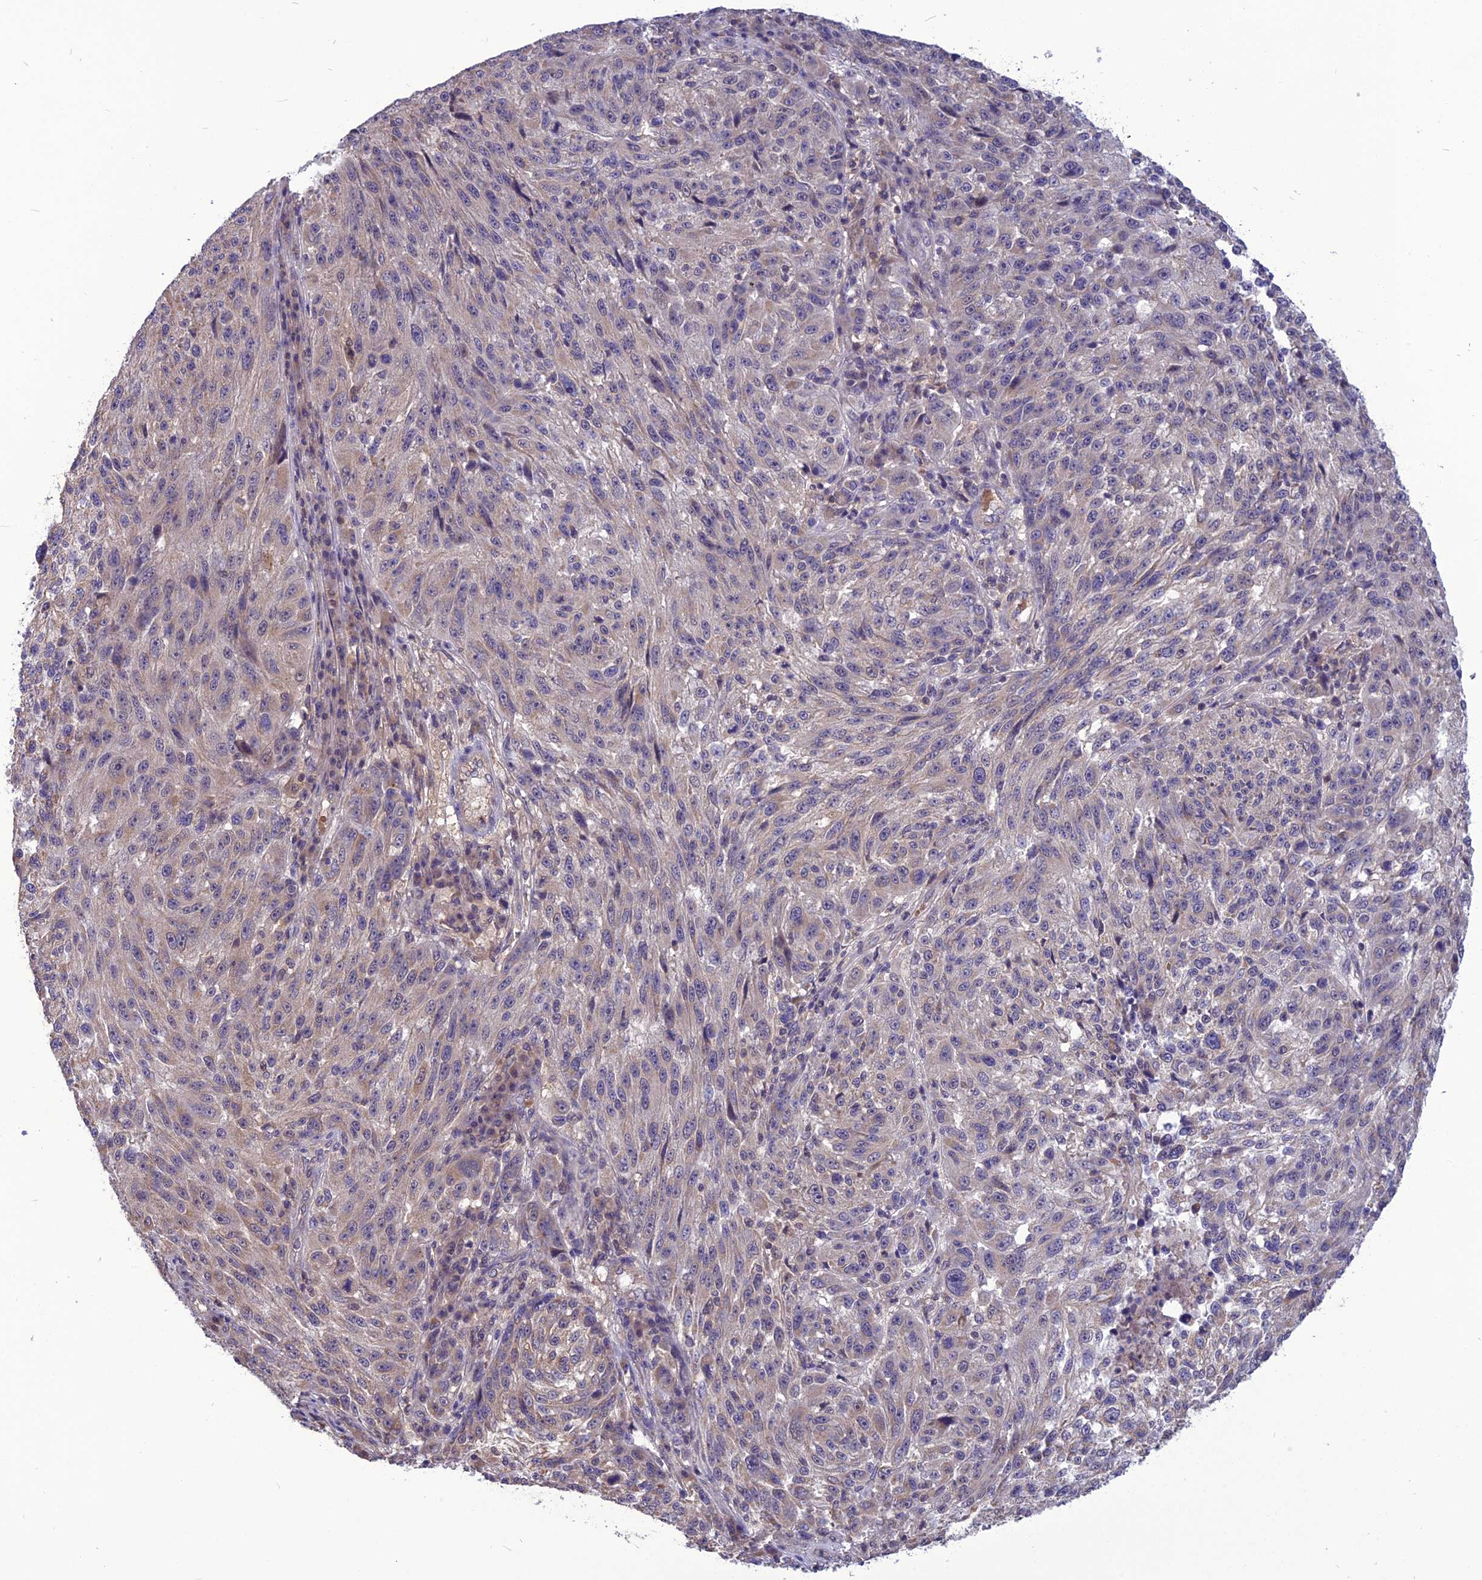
{"staining": {"intensity": "weak", "quantity": "<25%", "location": "cytoplasmic/membranous"}, "tissue": "melanoma", "cell_type": "Tumor cells", "image_type": "cancer", "snomed": [{"axis": "morphology", "description": "Malignant melanoma, NOS"}, {"axis": "topography", "description": "Skin"}], "caption": "The IHC image has no significant positivity in tumor cells of melanoma tissue.", "gene": "PSMF1", "patient": {"sex": "male", "age": 53}}